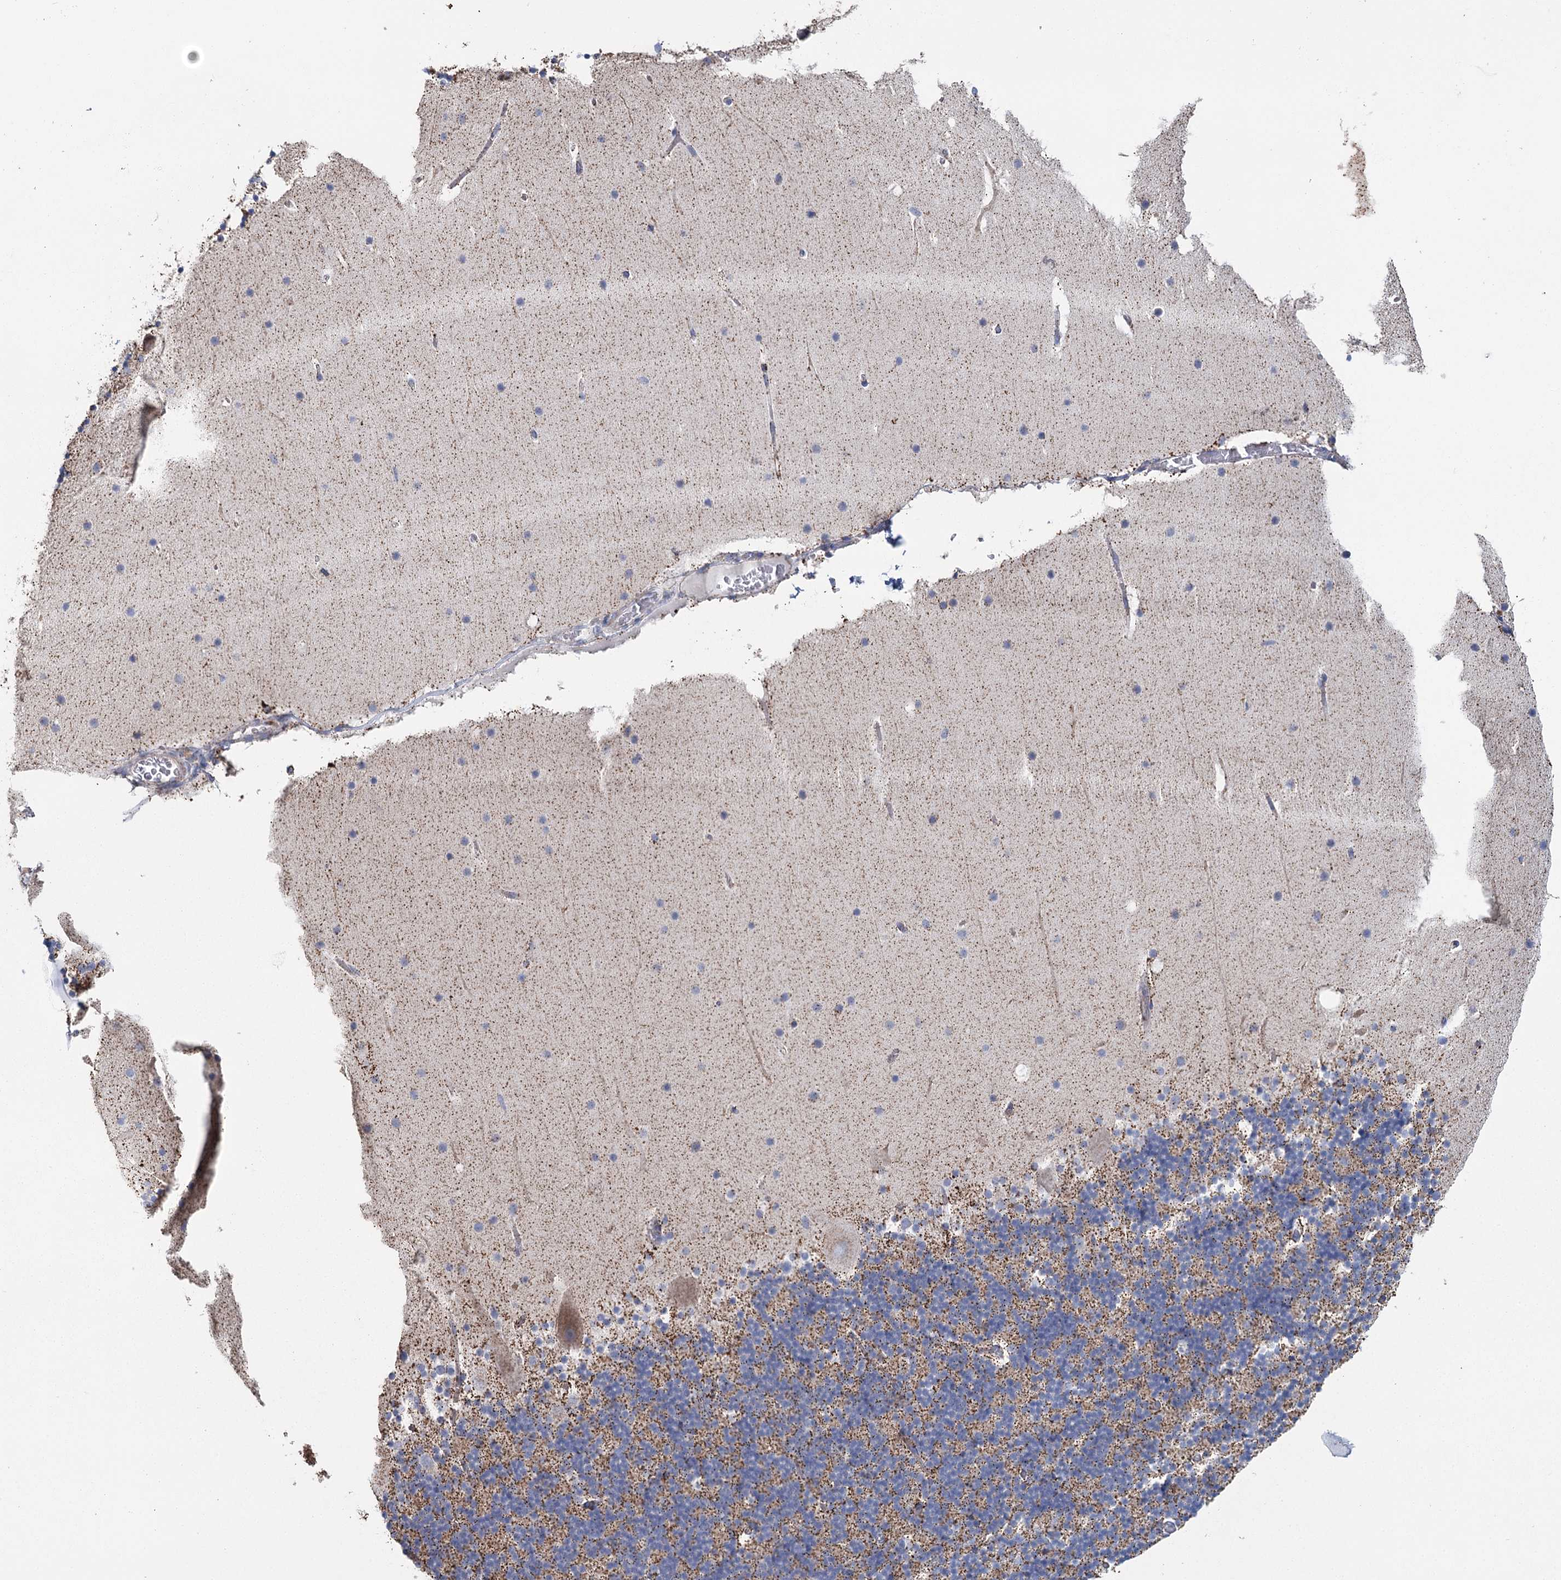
{"staining": {"intensity": "moderate", "quantity": ">75%", "location": "cytoplasmic/membranous"}, "tissue": "cerebellum", "cell_type": "Cells in granular layer", "image_type": "normal", "snomed": [{"axis": "morphology", "description": "Normal tissue, NOS"}, {"axis": "topography", "description": "Cerebellum"}], "caption": "The micrograph shows staining of unremarkable cerebellum, revealing moderate cytoplasmic/membranous protein positivity (brown color) within cells in granular layer. (DAB (3,3'-diaminobenzidine) IHC with brightfield microscopy, high magnification).", "gene": "MRPL44", "patient": {"sex": "male", "age": 57}}